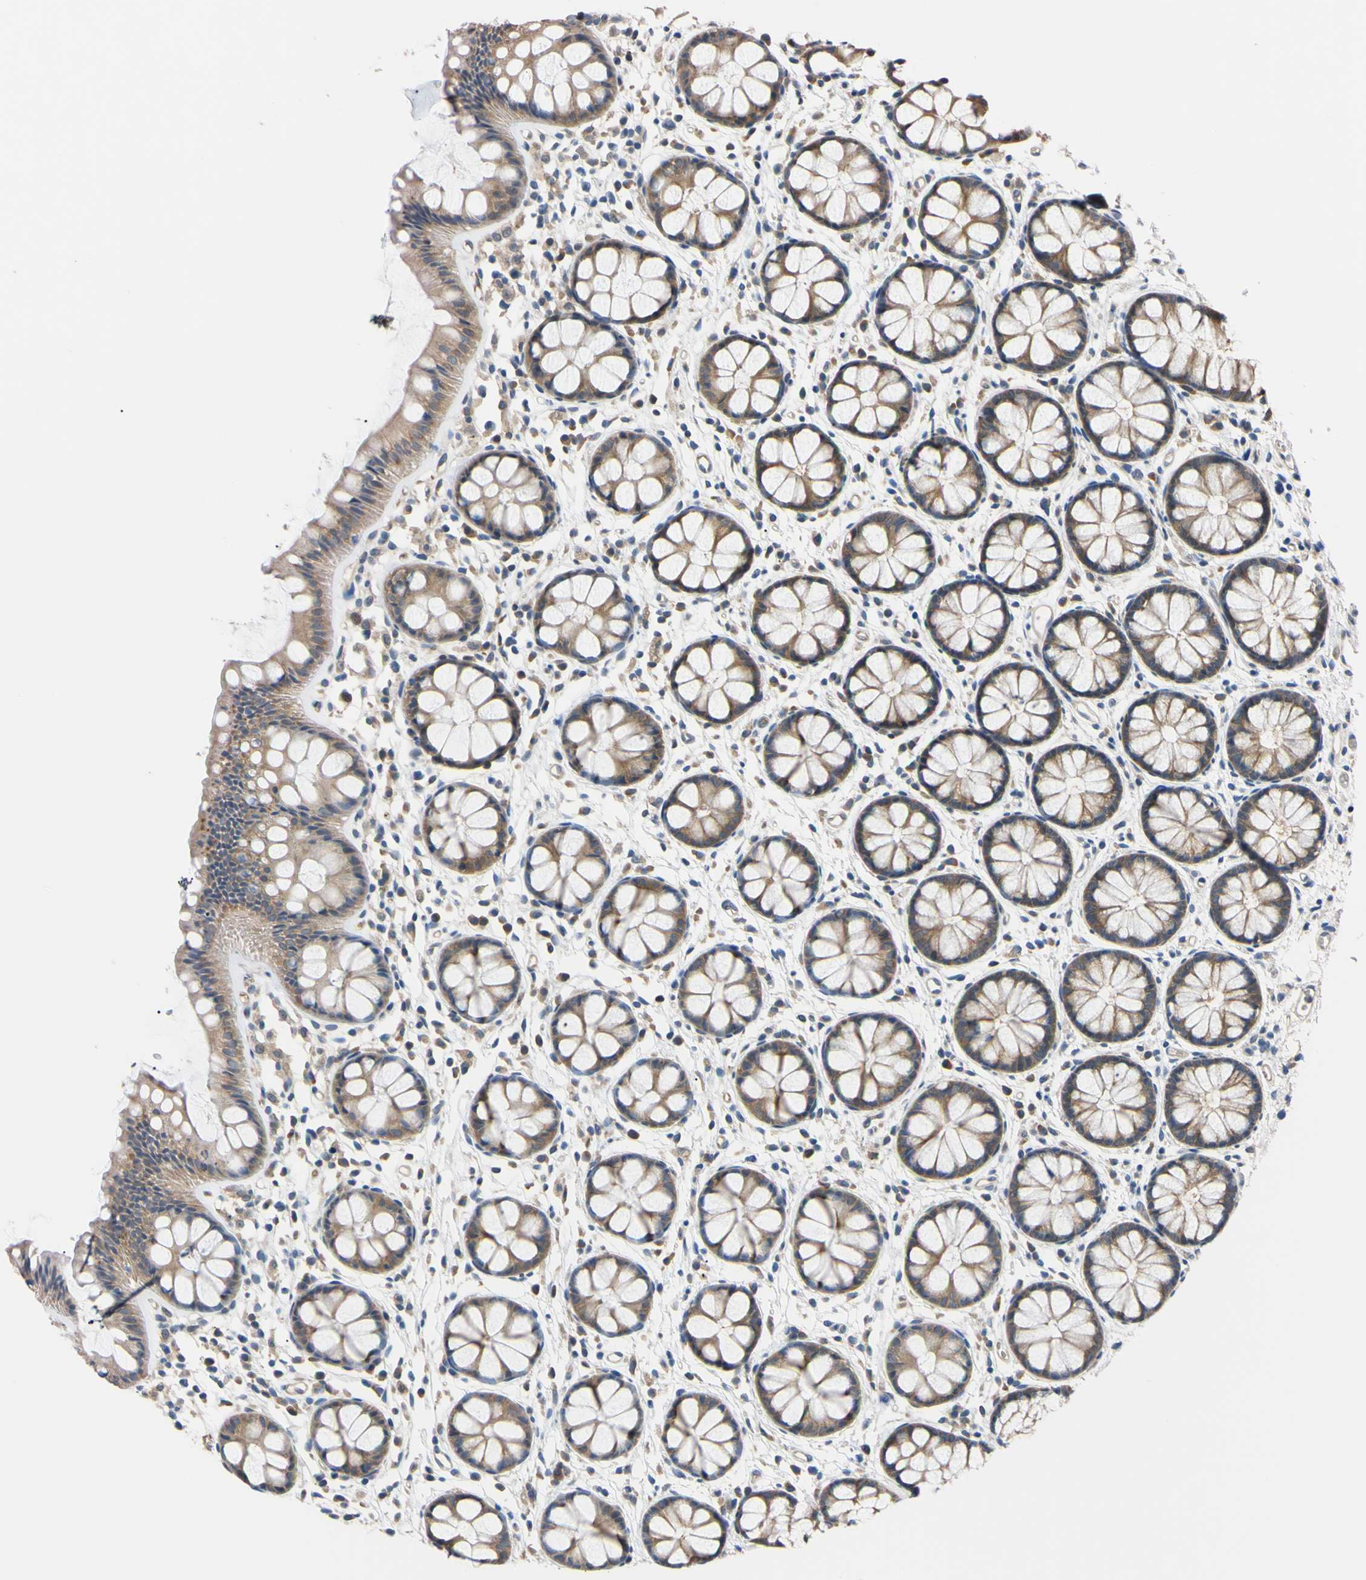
{"staining": {"intensity": "weak", "quantity": ">75%", "location": "cytoplasmic/membranous"}, "tissue": "rectum", "cell_type": "Glandular cells", "image_type": "normal", "snomed": [{"axis": "morphology", "description": "Normal tissue, NOS"}, {"axis": "topography", "description": "Rectum"}], "caption": "IHC (DAB) staining of unremarkable human rectum displays weak cytoplasmic/membranous protein staining in about >75% of glandular cells. (DAB IHC with brightfield microscopy, high magnification).", "gene": "RARS1", "patient": {"sex": "female", "age": 66}}